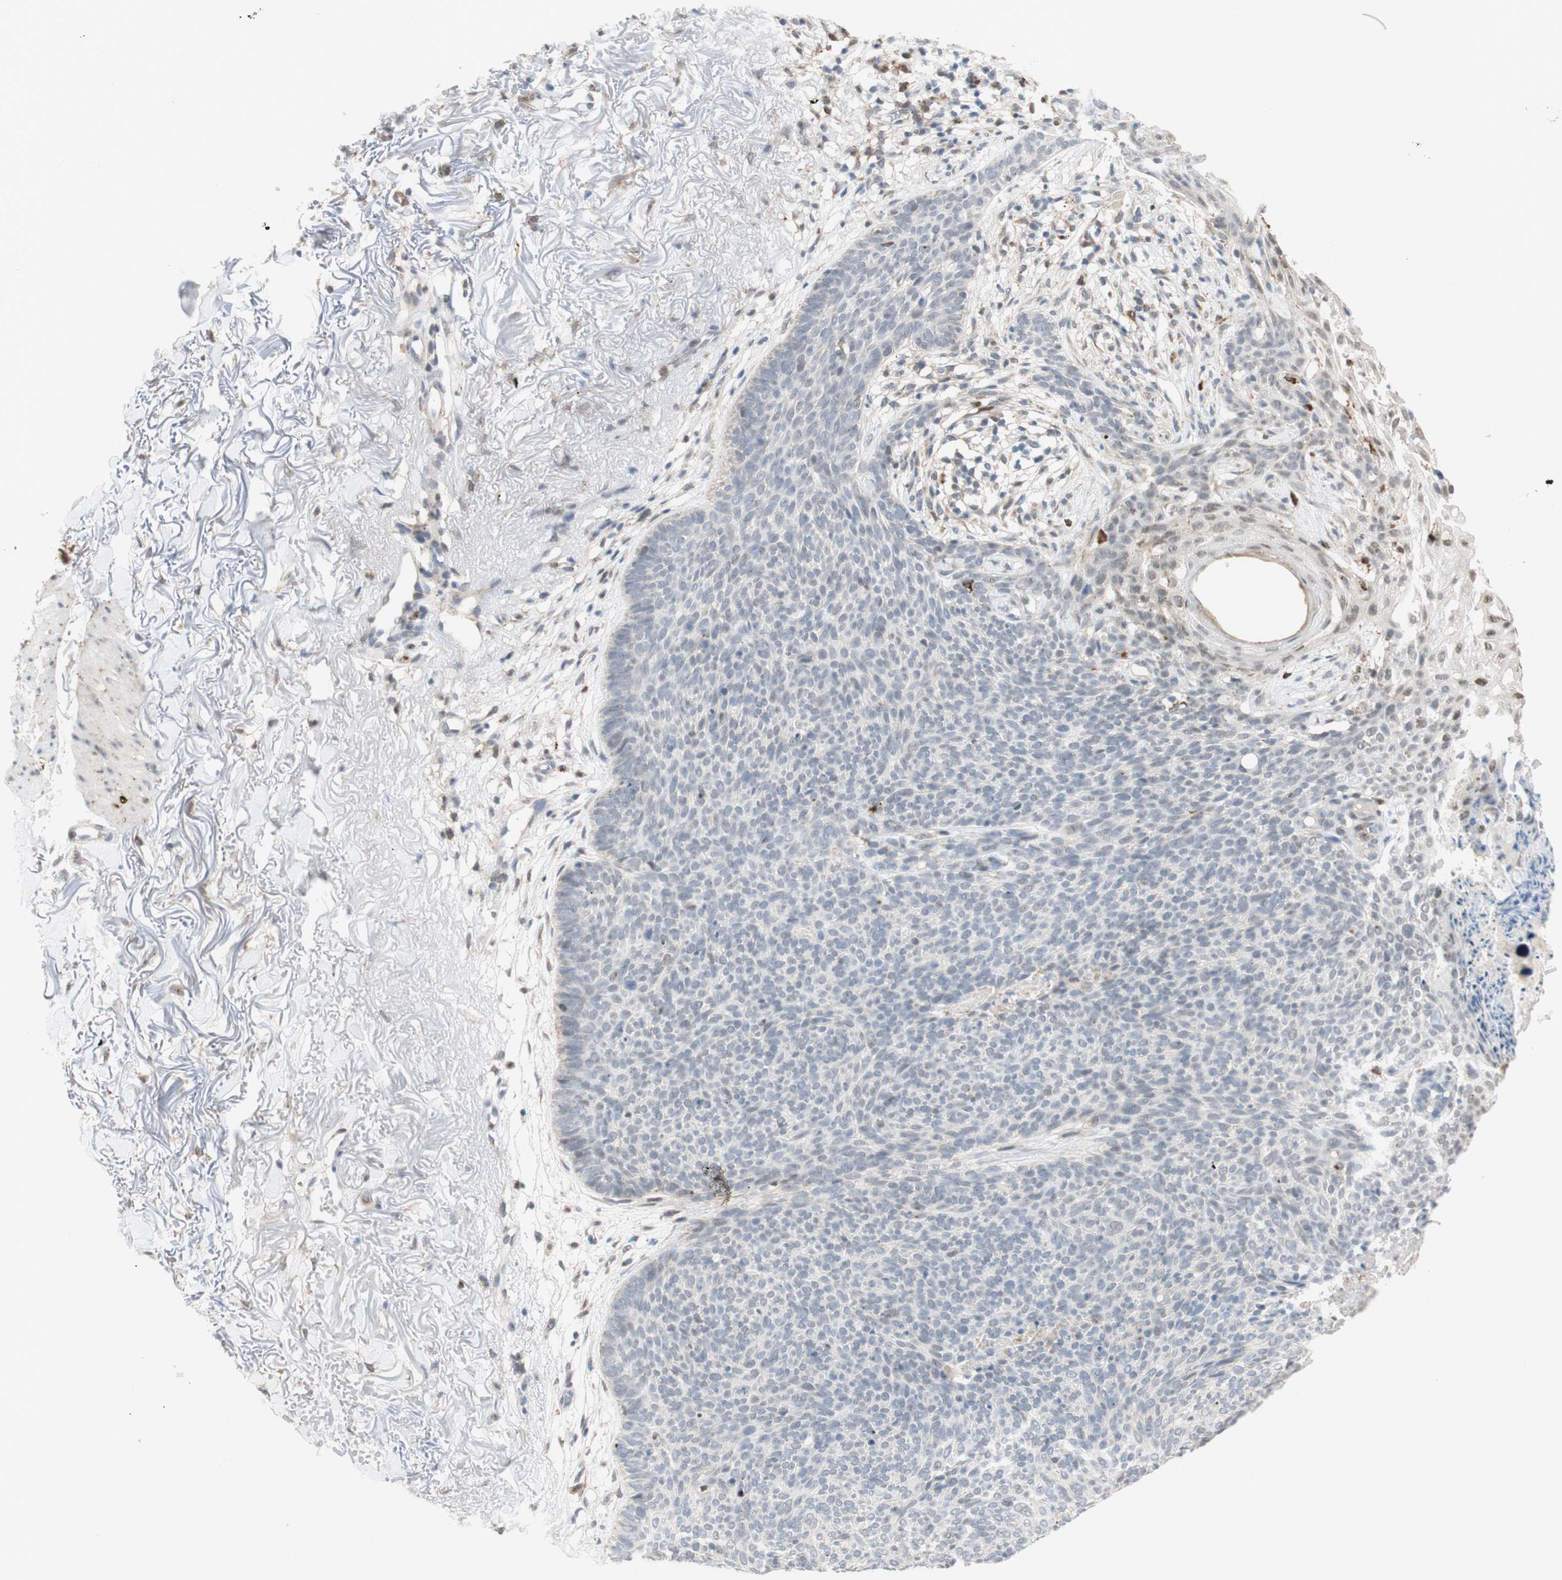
{"staining": {"intensity": "negative", "quantity": "none", "location": "none"}, "tissue": "skin cancer", "cell_type": "Tumor cells", "image_type": "cancer", "snomed": [{"axis": "morphology", "description": "Normal tissue, NOS"}, {"axis": "morphology", "description": "Basal cell carcinoma"}, {"axis": "topography", "description": "Skin"}], "caption": "Skin cancer was stained to show a protein in brown. There is no significant positivity in tumor cells. (Stains: DAB immunohistochemistry with hematoxylin counter stain, Microscopy: brightfield microscopy at high magnification).", "gene": "GAPT", "patient": {"sex": "female", "age": 70}}